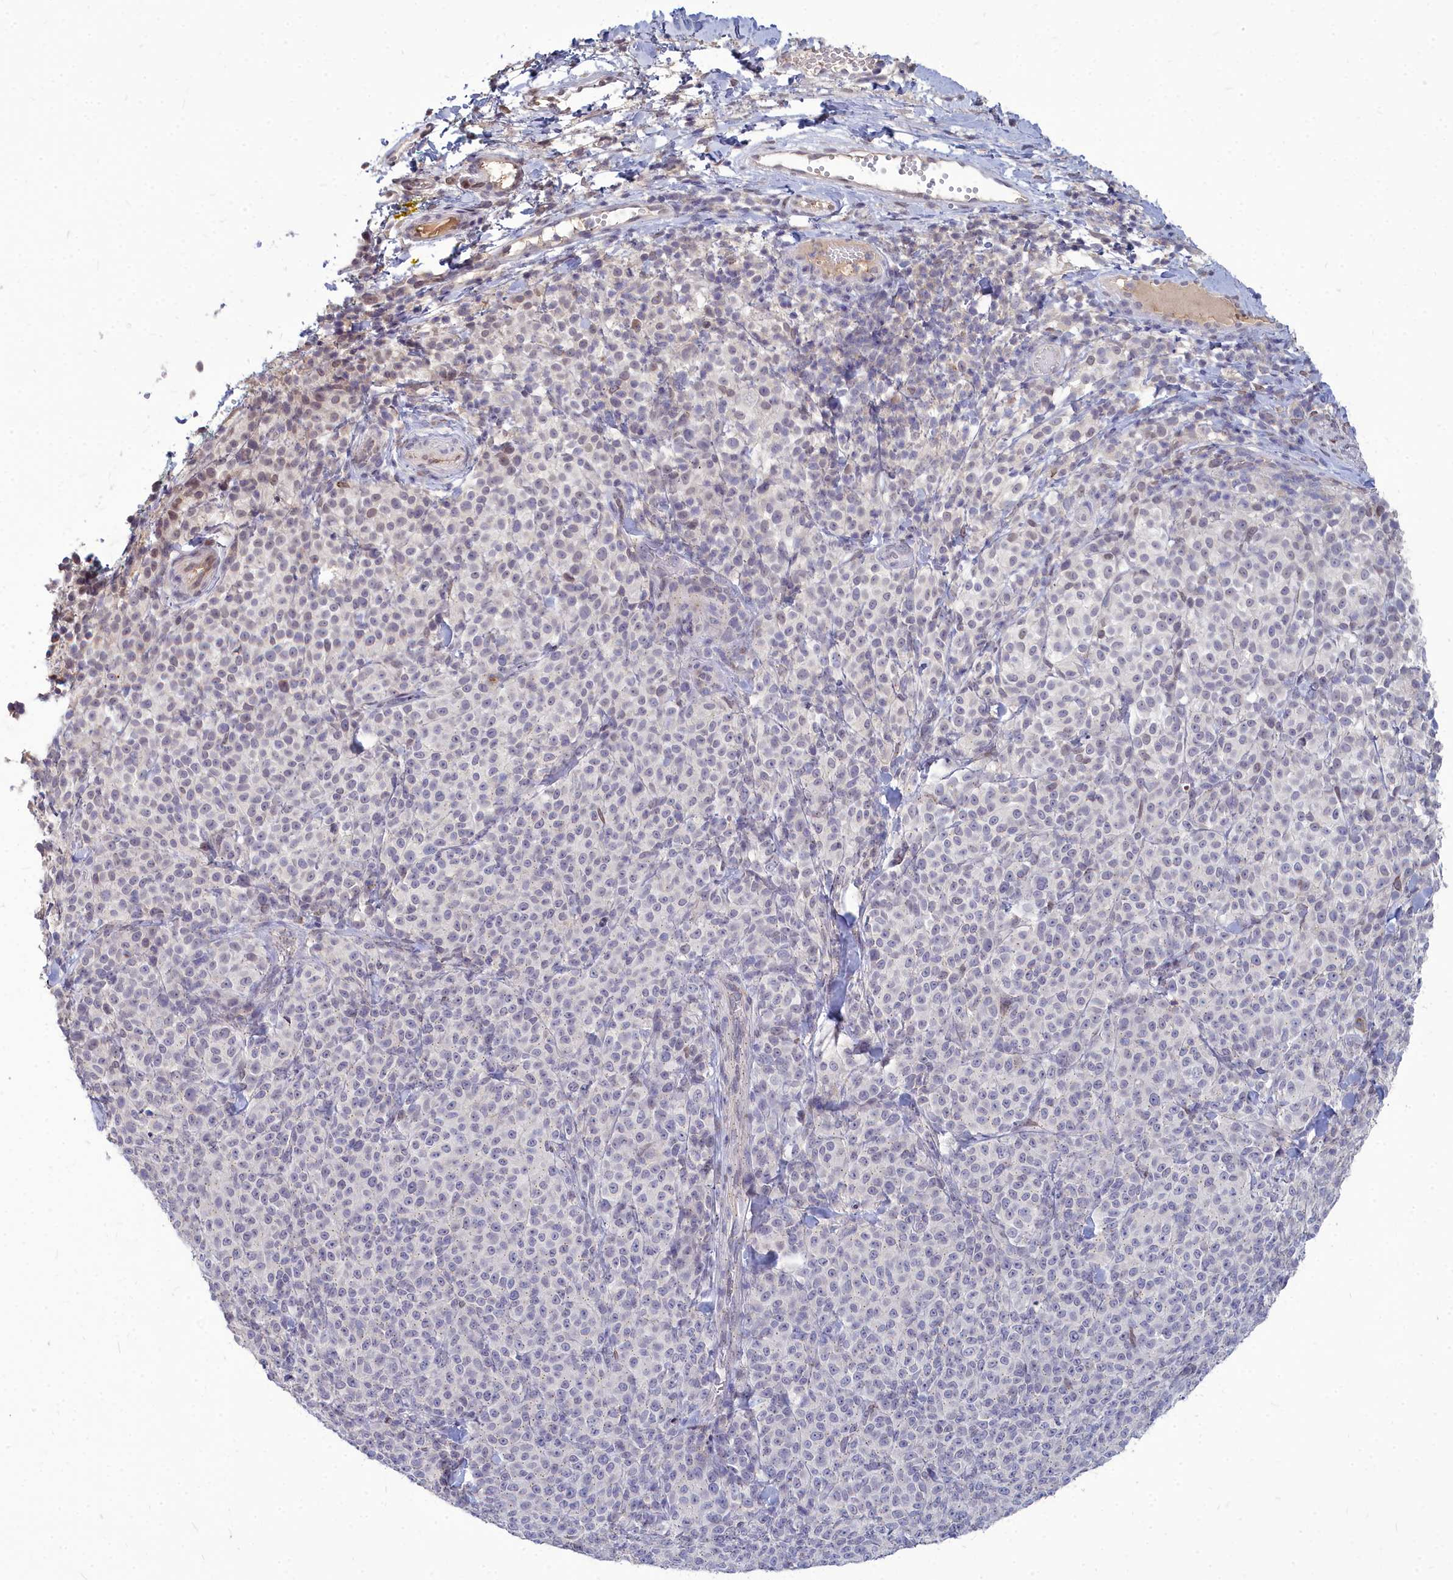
{"staining": {"intensity": "weak", "quantity": "<25%", "location": "nuclear"}, "tissue": "melanoma", "cell_type": "Tumor cells", "image_type": "cancer", "snomed": [{"axis": "morphology", "description": "Normal tissue, NOS"}, {"axis": "morphology", "description": "Malignant melanoma, NOS"}, {"axis": "topography", "description": "Skin"}], "caption": "Immunohistochemistry image of melanoma stained for a protein (brown), which reveals no positivity in tumor cells. The staining is performed using DAB (3,3'-diaminobenzidine) brown chromogen with nuclei counter-stained in using hematoxylin.", "gene": "NOXA1", "patient": {"sex": "female", "age": 34}}